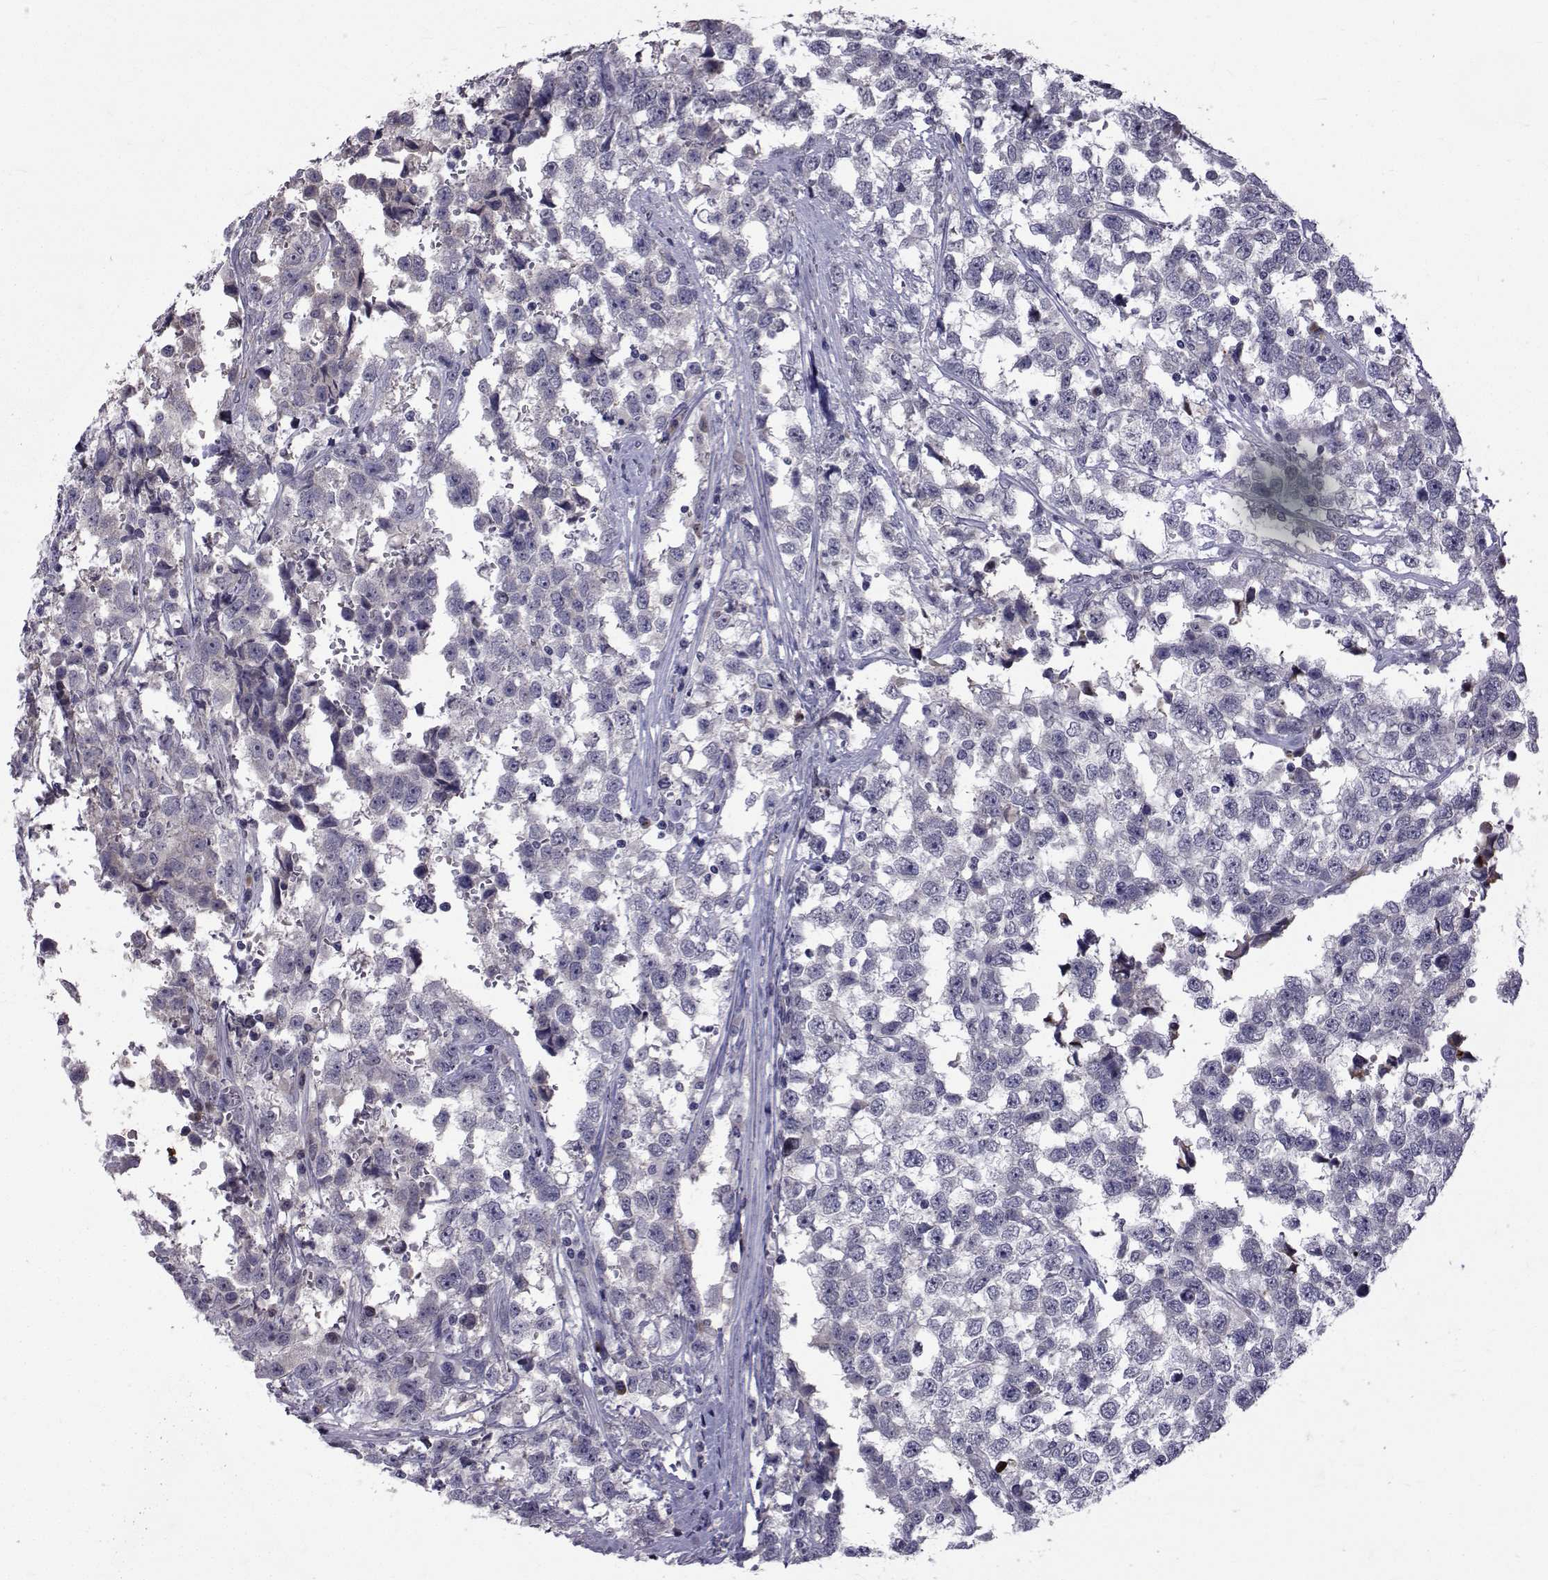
{"staining": {"intensity": "weak", "quantity": "<25%", "location": "cytoplasmic/membranous"}, "tissue": "testis cancer", "cell_type": "Tumor cells", "image_type": "cancer", "snomed": [{"axis": "morphology", "description": "Seminoma, NOS"}, {"axis": "topography", "description": "Testis"}], "caption": "This is an immunohistochemistry image of human testis cancer. There is no positivity in tumor cells.", "gene": "TNFRSF11B", "patient": {"sex": "male", "age": 34}}